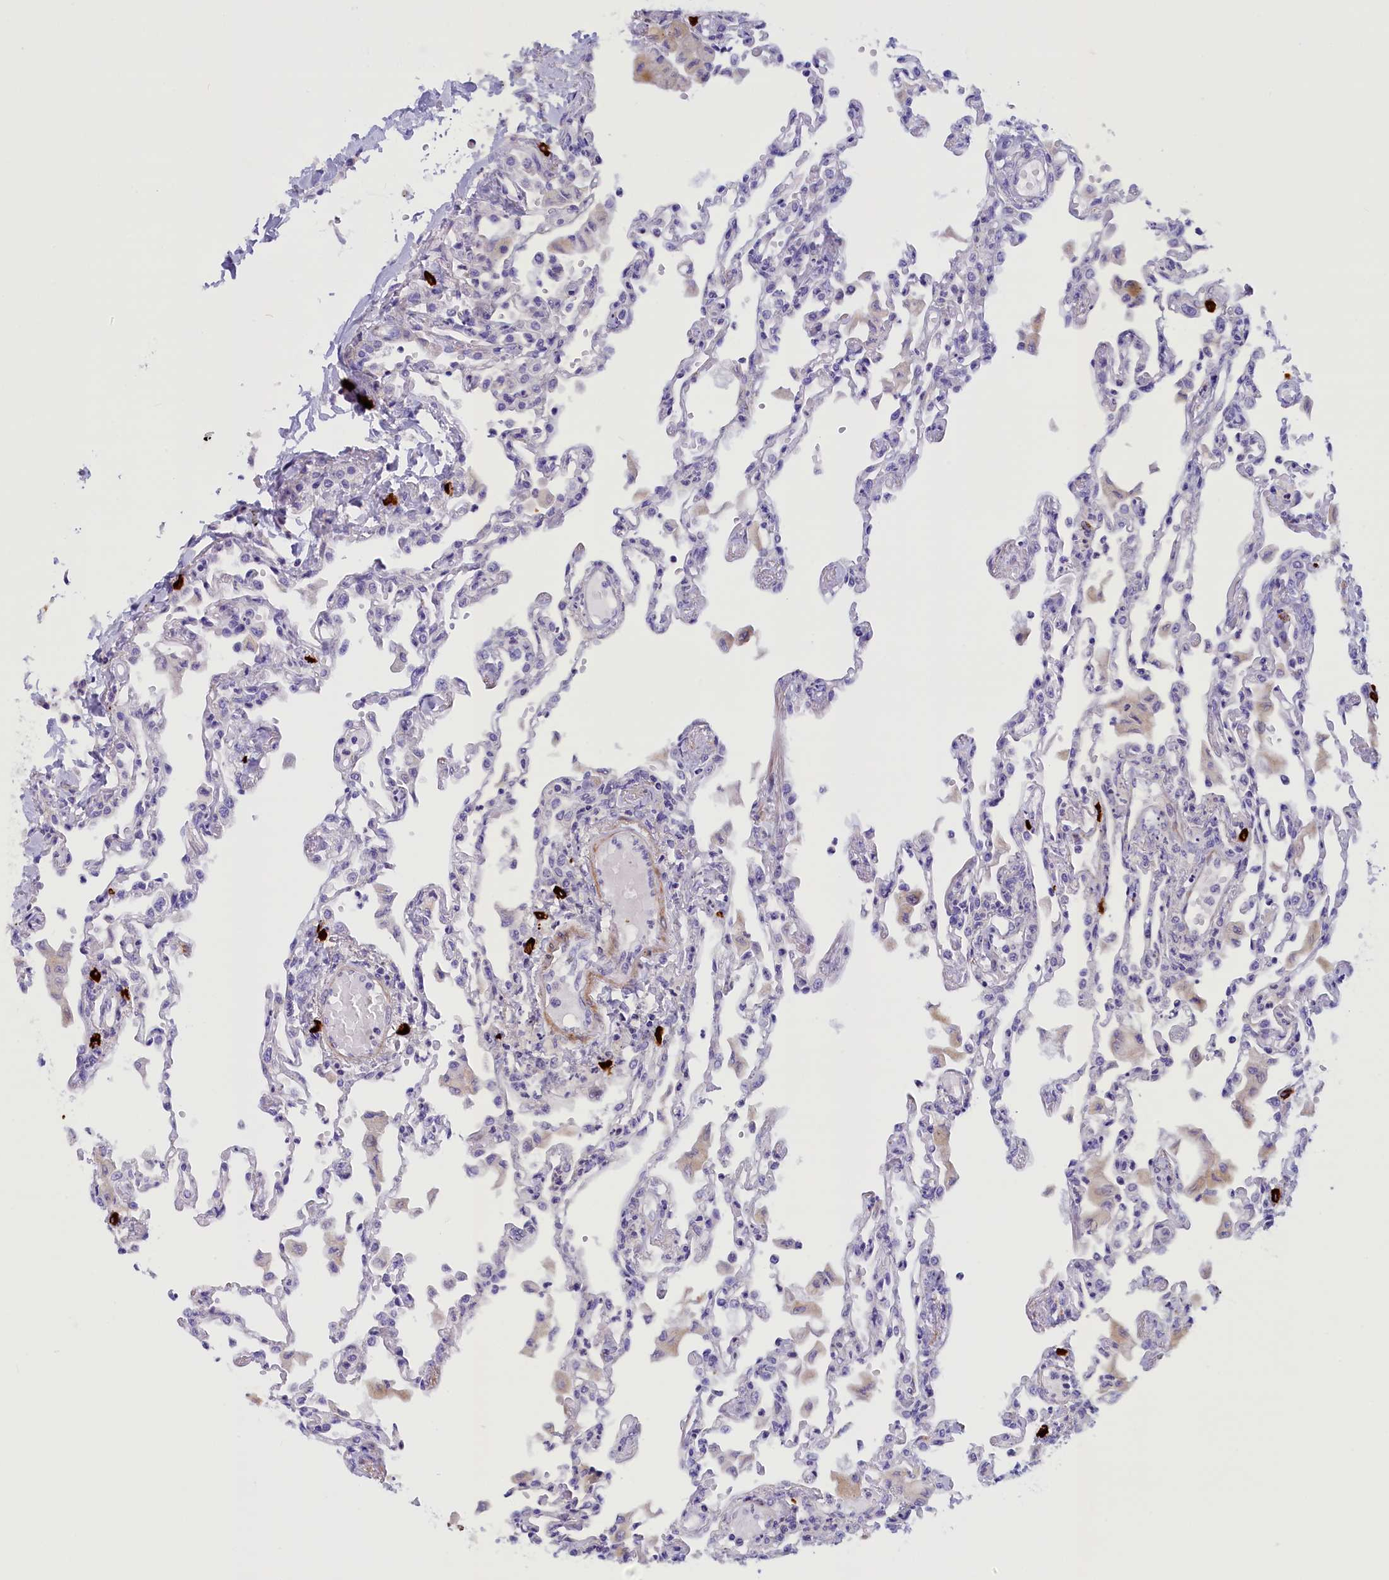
{"staining": {"intensity": "negative", "quantity": "none", "location": "none"}, "tissue": "lung", "cell_type": "Alveolar cells", "image_type": "normal", "snomed": [{"axis": "morphology", "description": "Normal tissue, NOS"}, {"axis": "topography", "description": "Bronchus"}, {"axis": "topography", "description": "Lung"}], "caption": "This photomicrograph is of unremarkable lung stained with IHC to label a protein in brown with the nuclei are counter-stained blue. There is no staining in alveolar cells. (DAB (3,3'-diaminobenzidine) immunohistochemistry (IHC), high magnification).", "gene": "RTTN", "patient": {"sex": "female", "age": 49}}